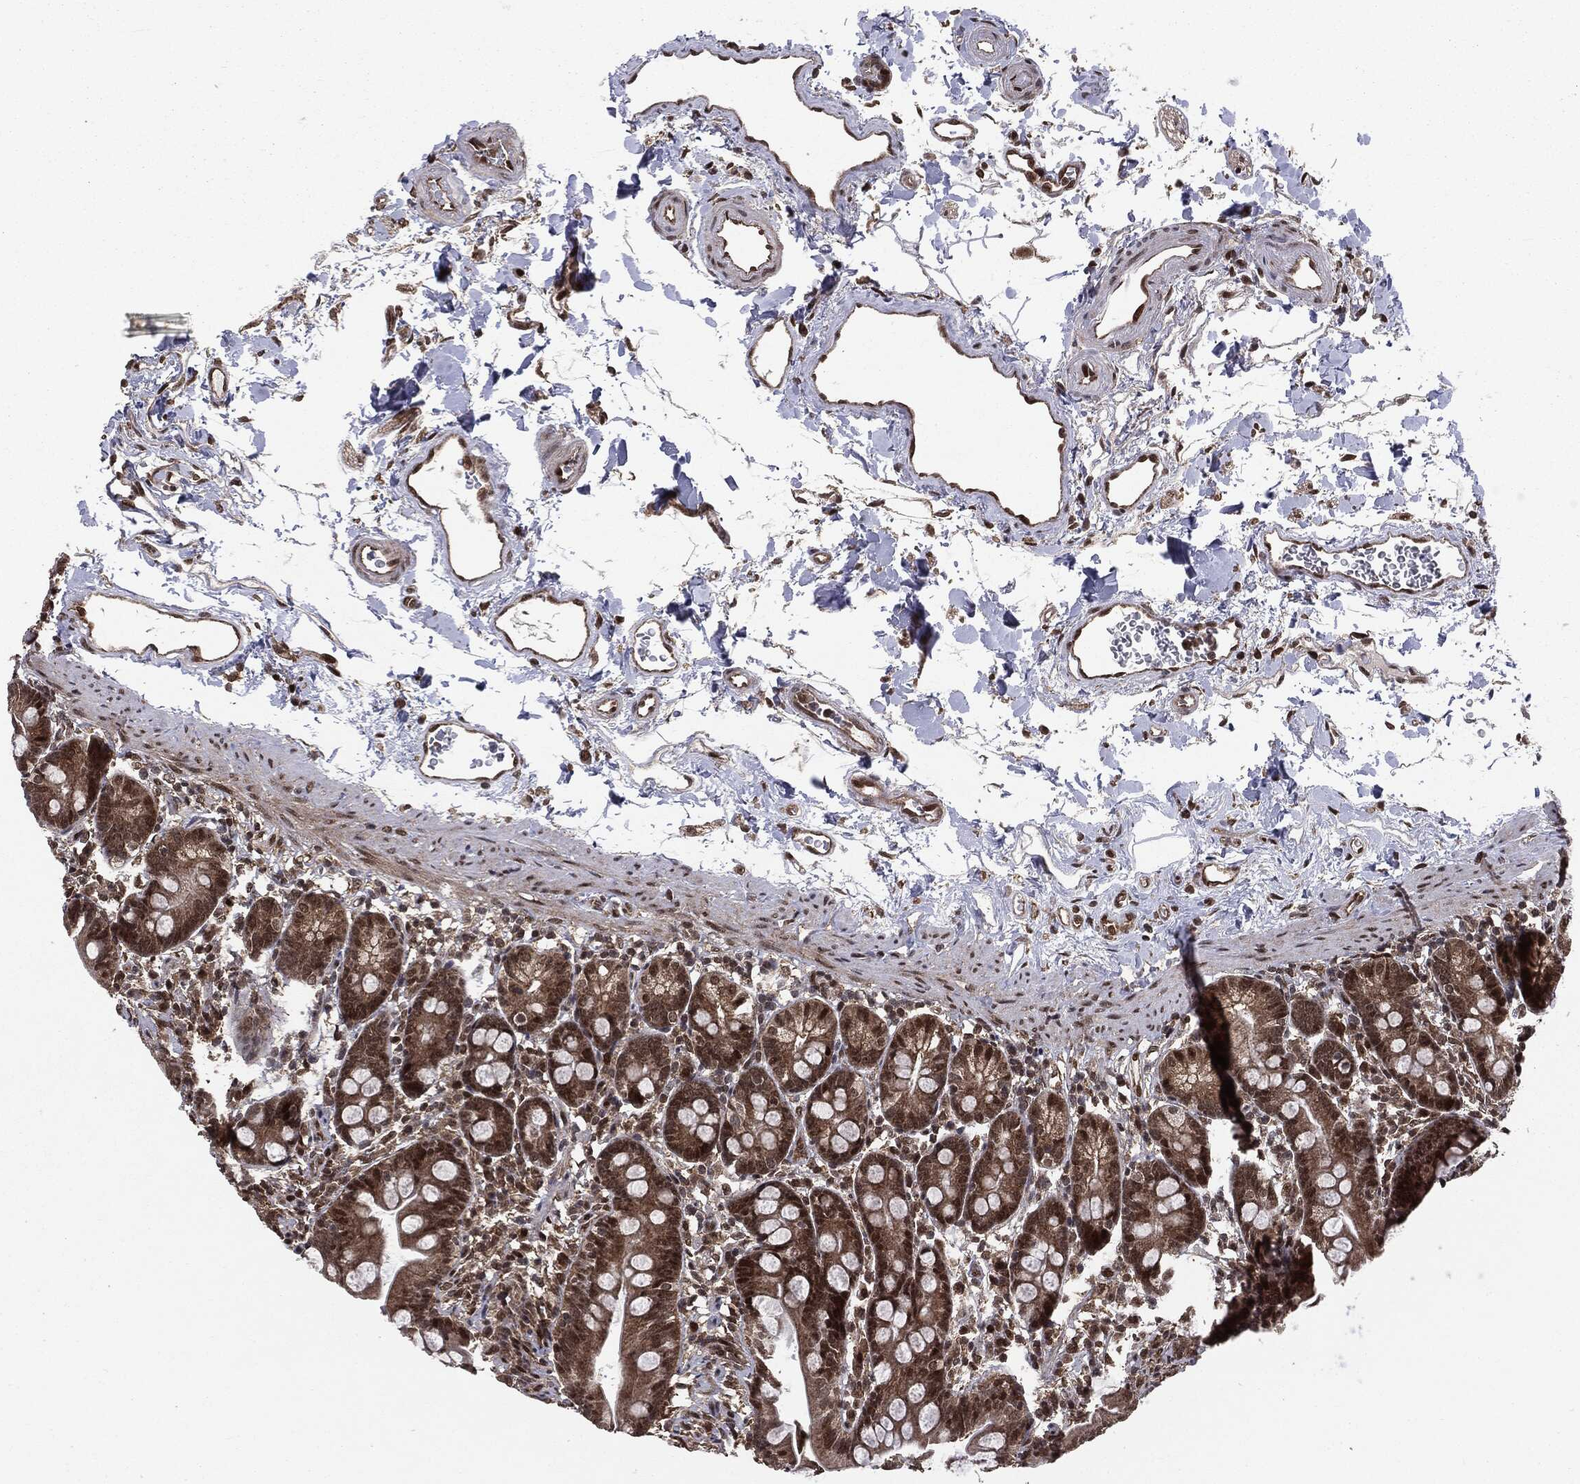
{"staining": {"intensity": "weak", "quantity": "25%-75%", "location": "cytoplasmic/membranous,nuclear"}, "tissue": "small intestine", "cell_type": "Glandular cells", "image_type": "normal", "snomed": [{"axis": "morphology", "description": "Normal tissue, NOS"}, {"axis": "topography", "description": "Small intestine"}], "caption": "The micrograph exhibits immunohistochemical staining of normal small intestine. There is weak cytoplasmic/membranous,nuclear positivity is seen in approximately 25%-75% of glandular cells. (brown staining indicates protein expression, while blue staining denotes nuclei).", "gene": "PTPA", "patient": {"sex": "female", "age": 44}}